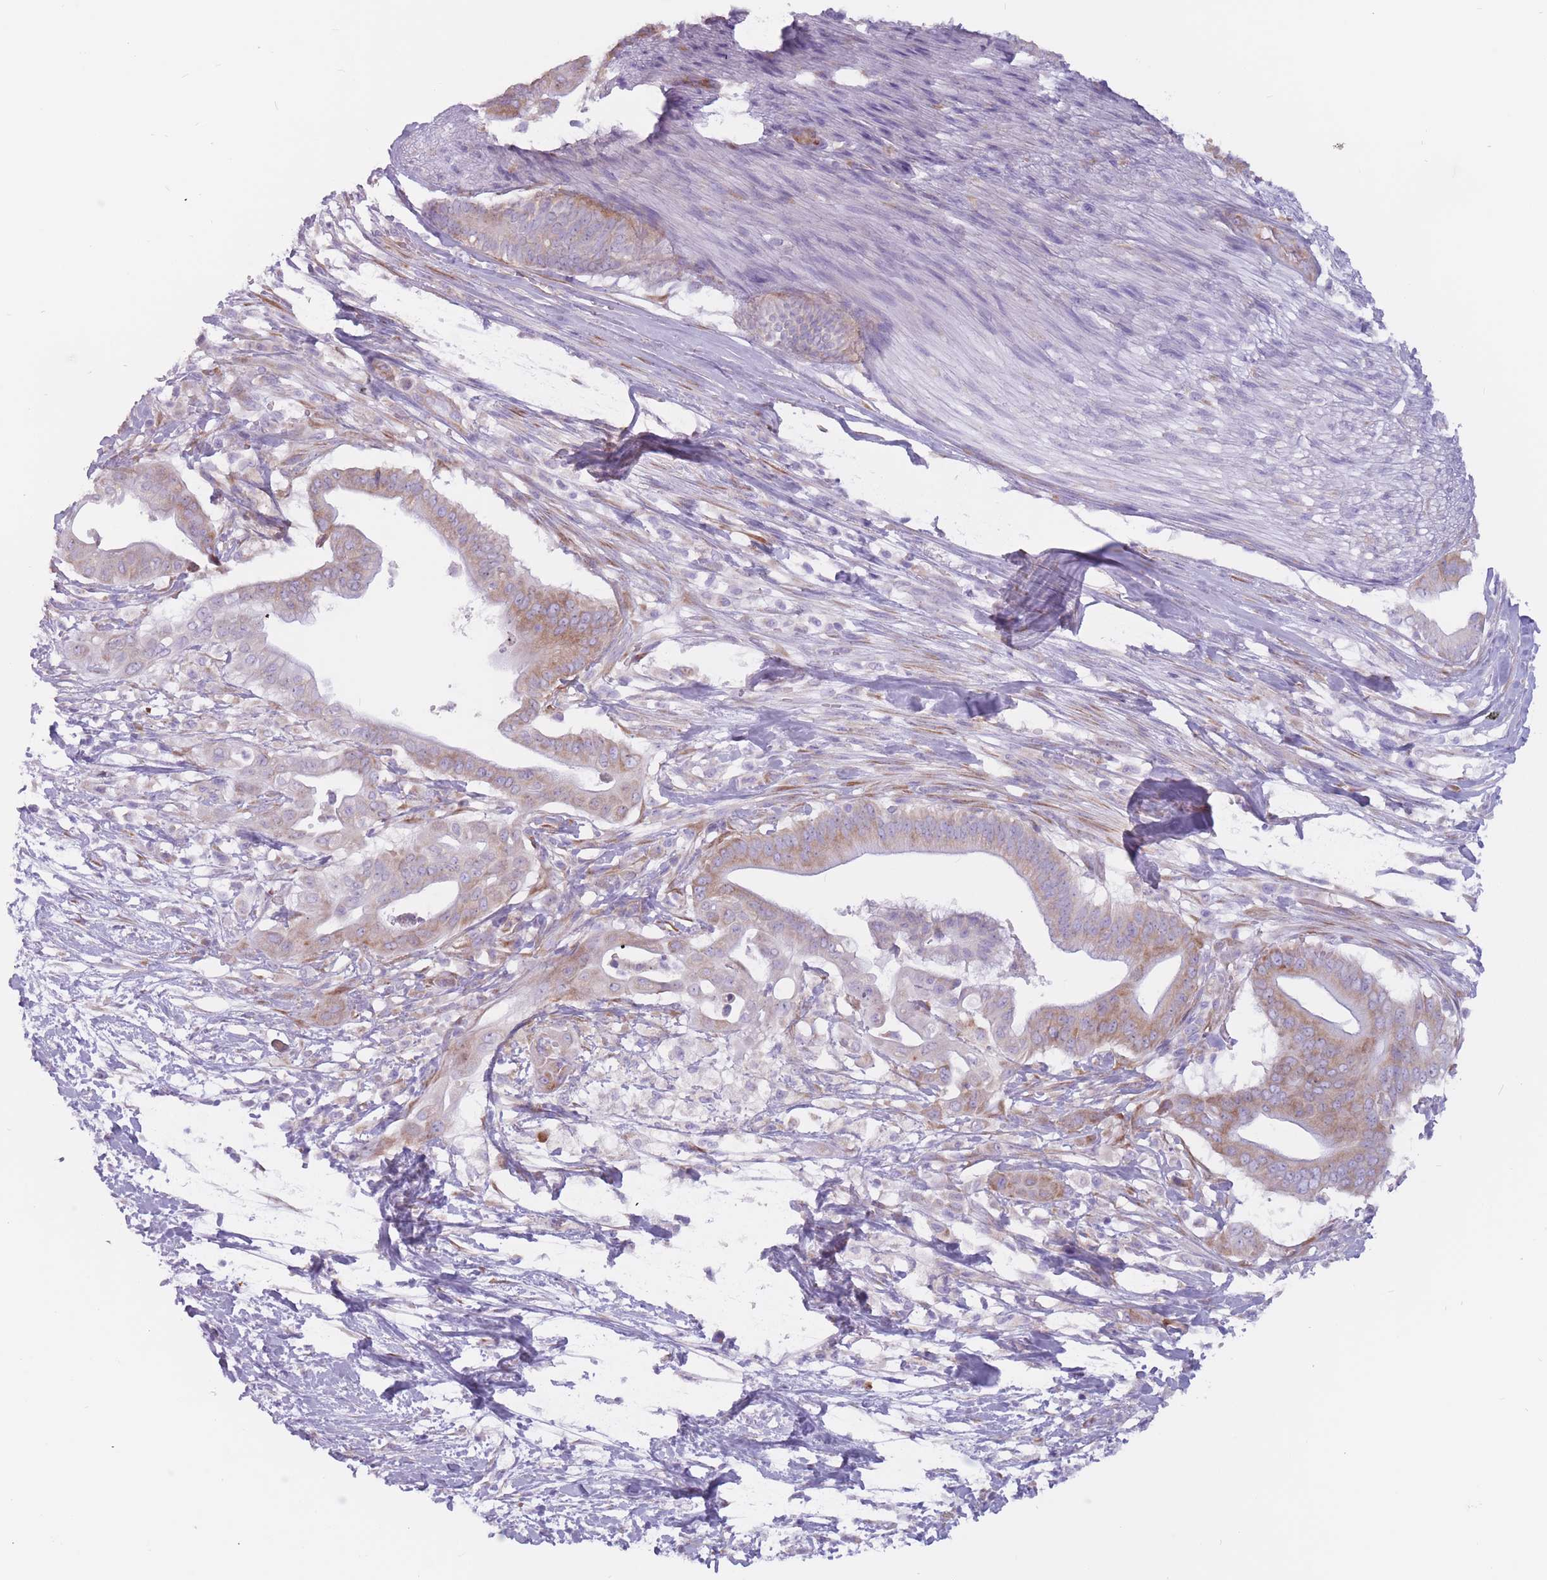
{"staining": {"intensity": "moderate", "quantity": ">75%", "location": "cytoplasmic/membranous"}, "tissue": "pancreatic cancer", "cell_type": "Tumor cells", "image_type": "cancer", "snomed": [{"axis": "morphology", "description": "Adenocarcinoma, NOS"}, {"axis": "topography", "description": "Pancreas"}], "caption": "A histopathology image of human adenocarcinoma (pancreatic) stained for a protein exhibits moderate cytoplasmic/membranous brown staining in tumor cells. Immunohistochemistry stains the protein of interest in brown and the nuclei are stained blue.", "gene": "RPL18", "patient": {"sex": "male", "age": 68}}